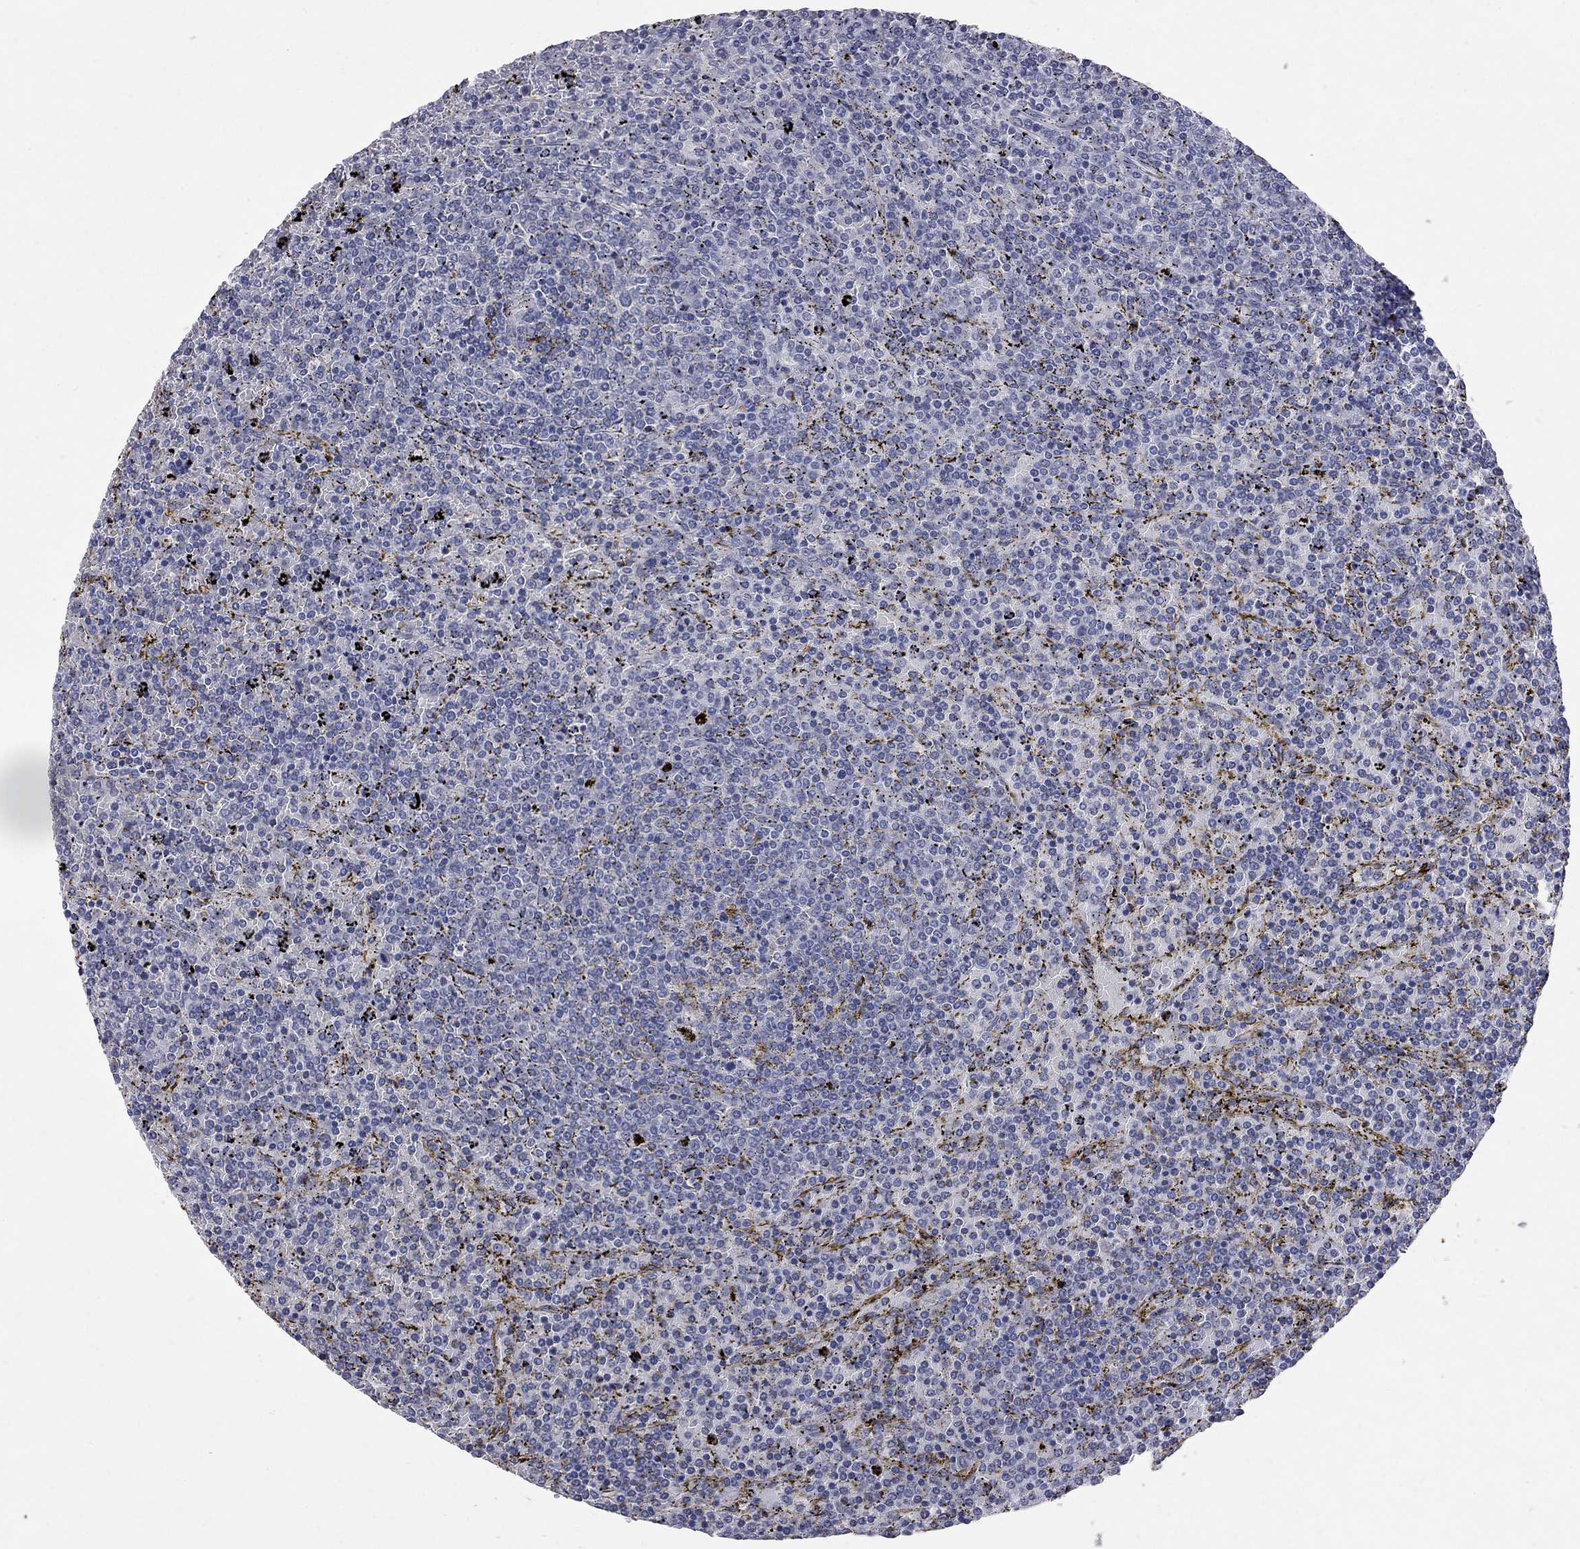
{"staining": {"intensity": "negative", "quantity": "none", "location": "none"}, "tissue": "lymphoma", "cell_type": "Tumor cells", "image_type": "cancer", "snomed": [{"axis": "morphology", "description": "Malignant lymphoma, non-Hodgkin's type, Low grade"}, {"axis": "topography", "description": "Spleen"}], "caption": "Lymphoma stained for a protein using immunohistochemistry (IHC) exhibits no expression tumor cells.", "gene": "NOS2", "patient": {"sex": "female", "age": 77}}